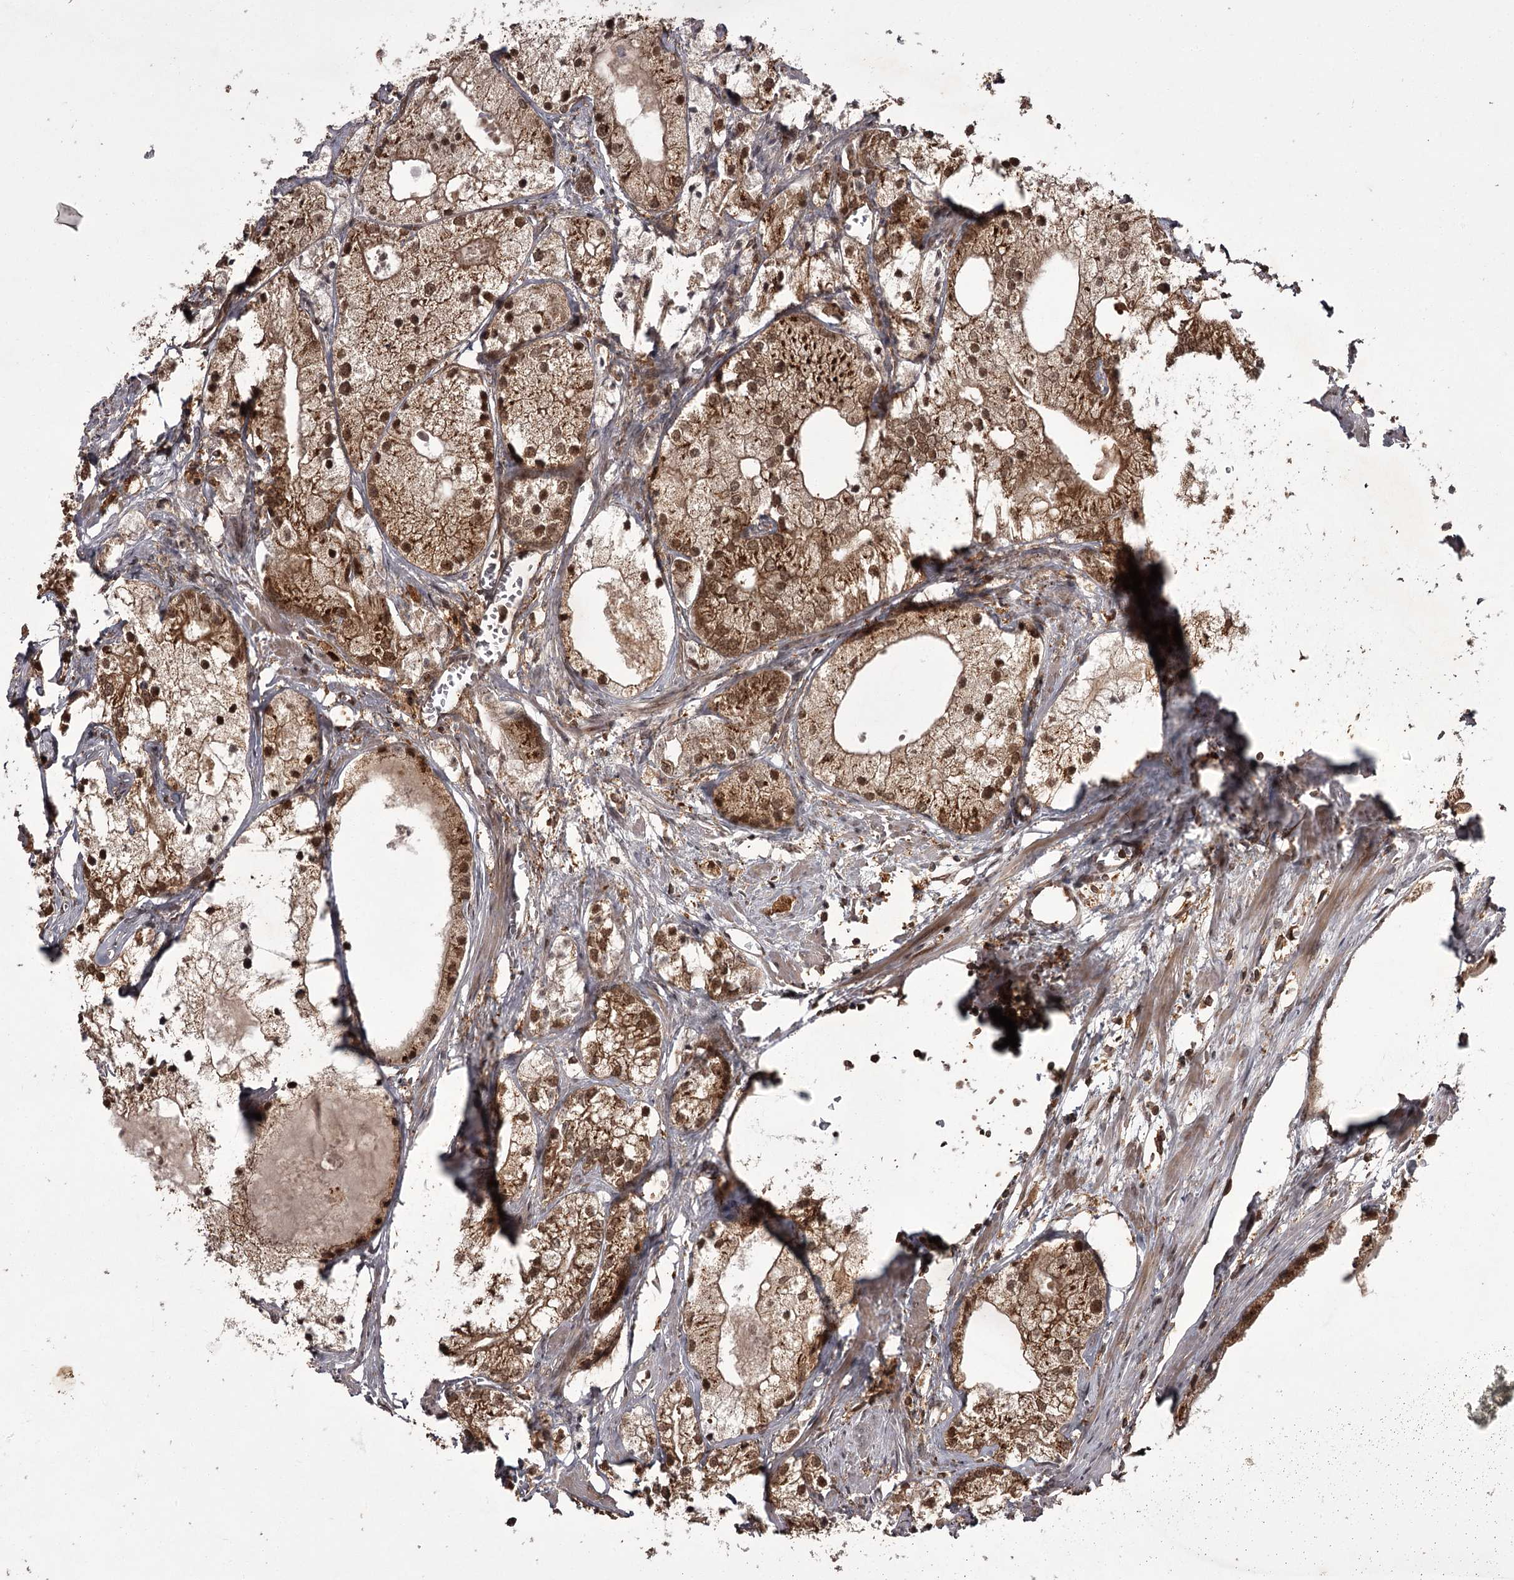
{"staining": {"intensity": "moderate", "quantity": ">75%", "location": "cytoplasmic/membranous,nuclear"}, "tissue": "prostate cancer", "cell_type": "Tumor cells", "image_type": "cancer", "snomed": [{"axis": "morphology", "description": "Adenocarcinoma, Low grade"}, {"axis": "topography", "description": "Prostate"}], "caption": "Adenocarcinoma (low-grade) (prostate) tissue shows moderate cytoplasmic/membranous and nuclear staining in approximately >75% of tumor cells", "gene": "TBC1D23", "patient": {"sex": "male", "age": 69}}